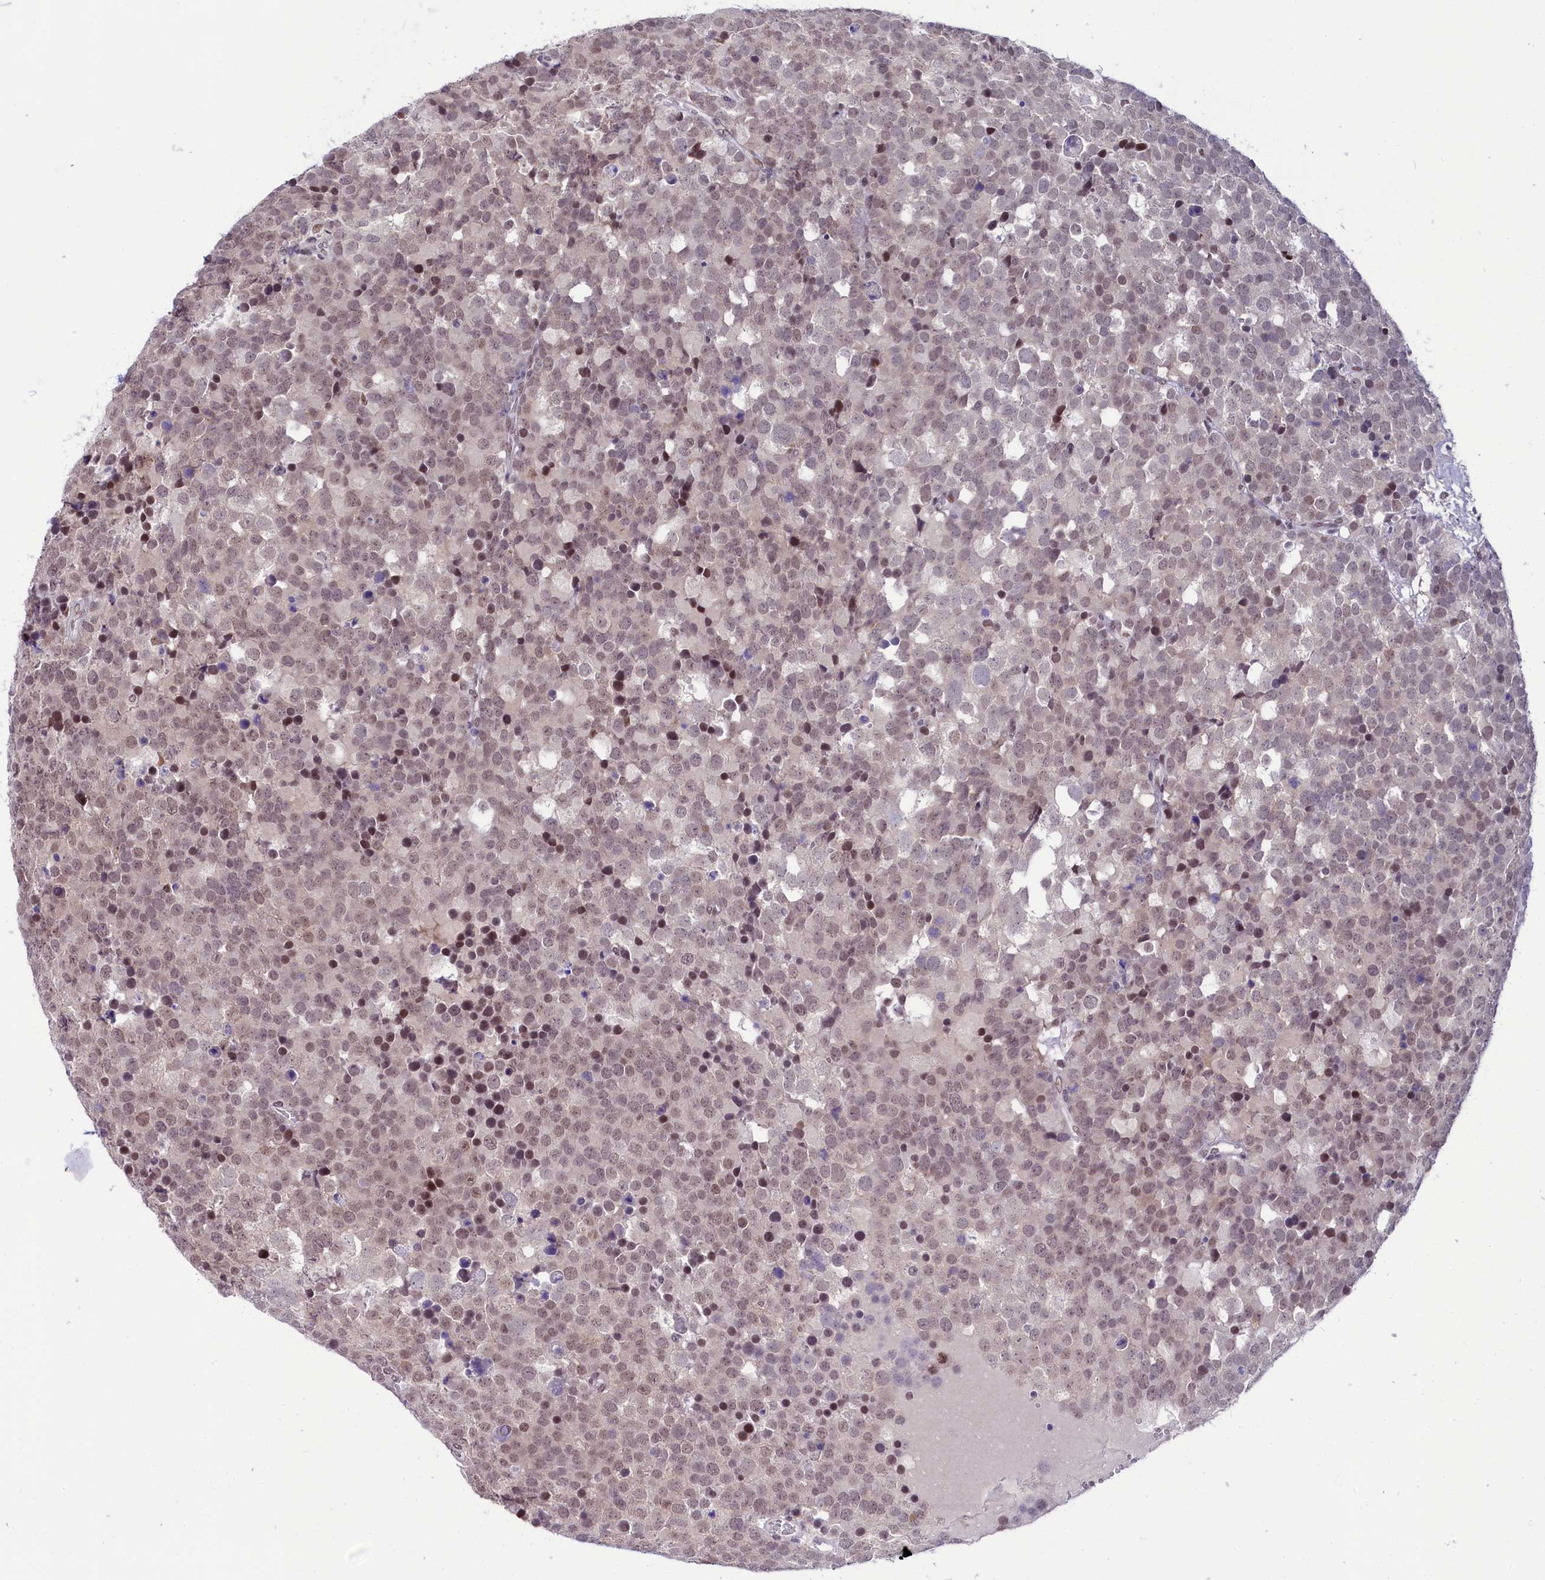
{"staining": {"intensity": "weak", "quantity": "<25%", "location": "nuclear"}, "tissue": "testis cancer", "cell_type": "Tumor cells", "image_type": "cancer", "snomed": [{"axis": "morphology", "description": "Seminoma, NOS"}, {"axis": "topography", "description": "Testis"}], "caption": "Tumor cells are negative for protein expression in human testis cancer (seminoma). (DAB (3,3'-diaminobenzidine) immunohistochemistry (IHC) visualized using brightfield microscopy, high magnification).", "gene": "SCAF11", "patient": {"sex": "male", "age": 71}}